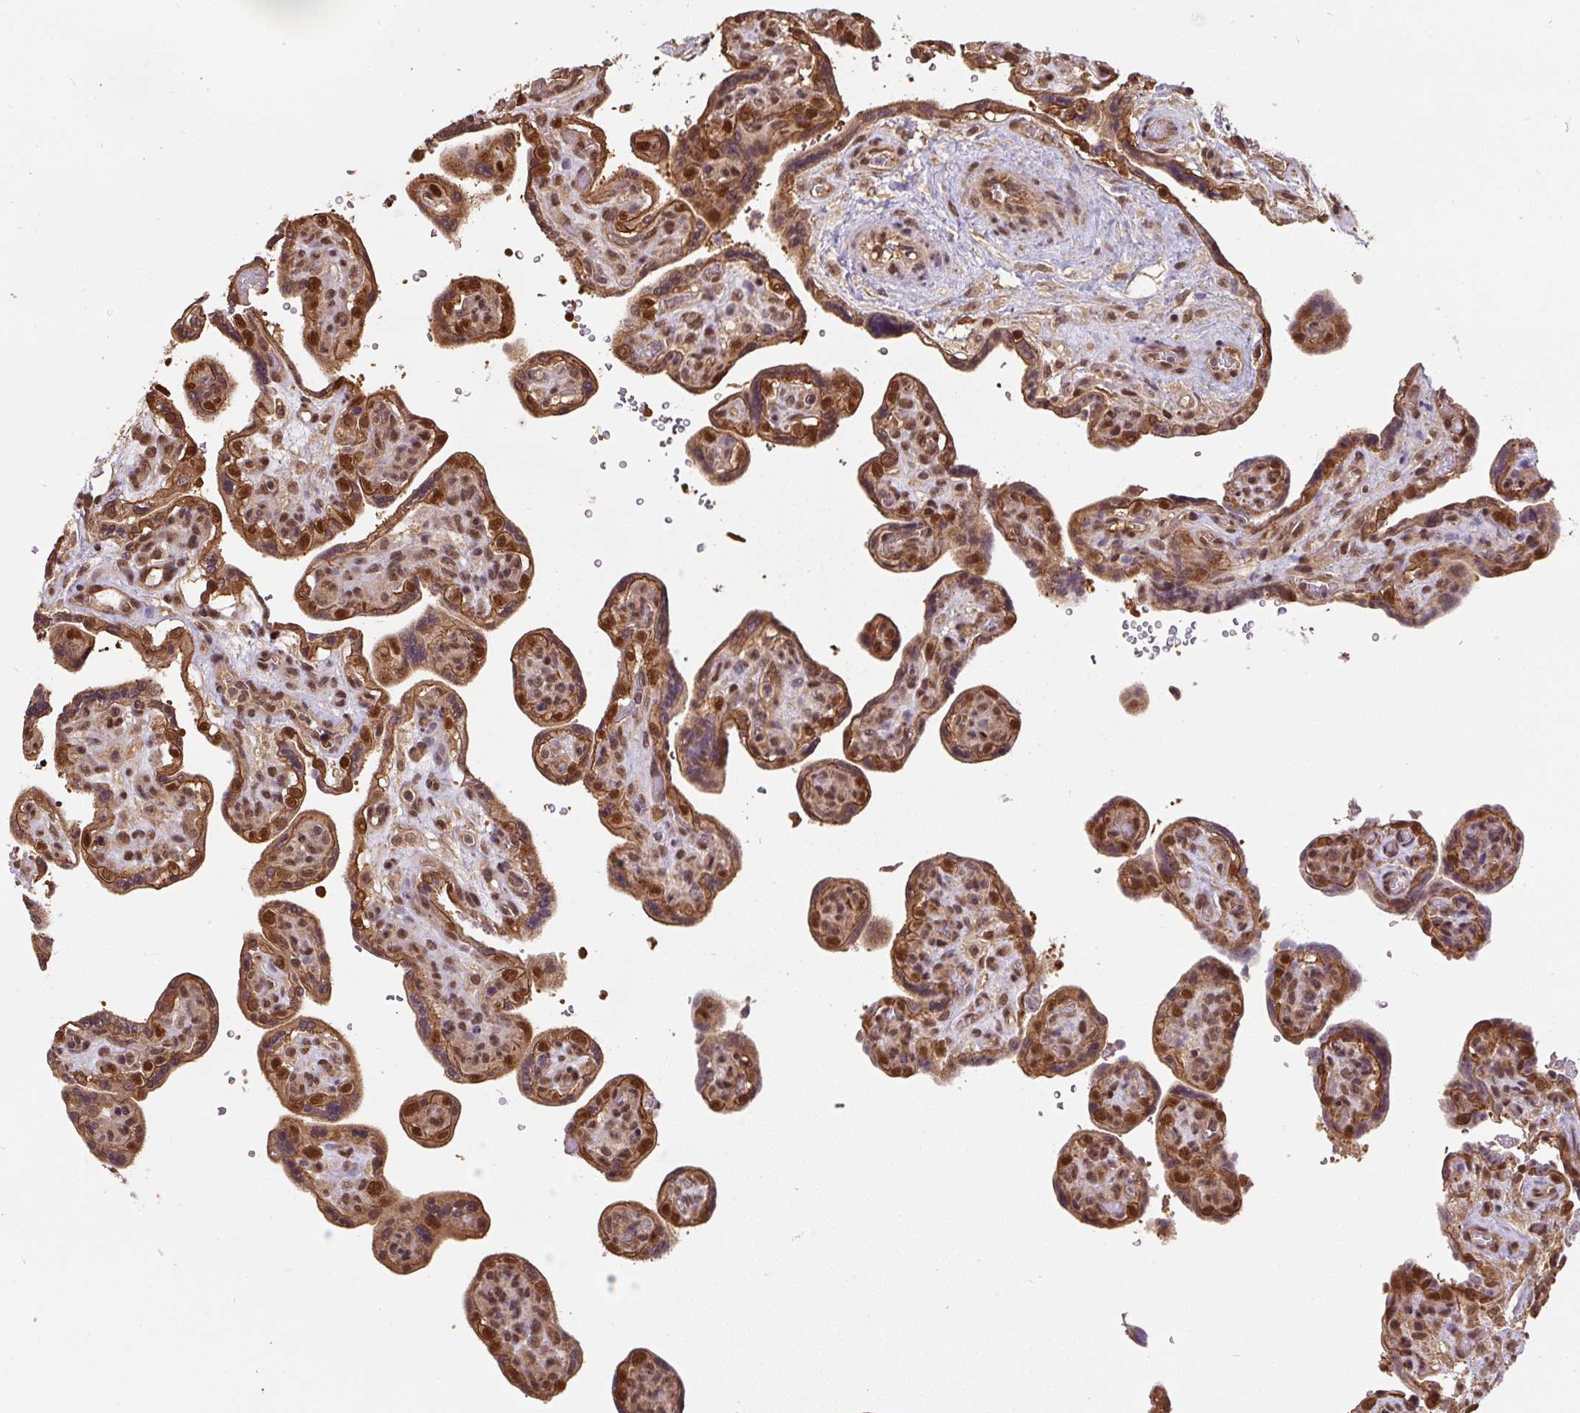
{"staining": {"intensity": "moderate", "quantity": ">75%", "location": "cytoplasmic/membranous,nuclear"}, "tissue": "placenta", "cell_type": "Decidual cells", "image_type": "normal", "snomed": [{"axis": "morphology", "description": "Normal tissue, NOS"}, {"axis": "topography", "description": "Placenta"}], "caption": "The histopathology image displays immunohistochemical staining of unremarkable placenta. There is moderate cytoplasmic/membranous,nuclear positivity is appreciated in approximately >75% of decidual cells. The staining is performed using DAB (3,3'-diaminobenzidine) brown chromogen to label protein expression. The nuclei are counter-stained blue using hematoxylin.", "gene": "ST13", "patient": {"sex": "female", "age": 39}}